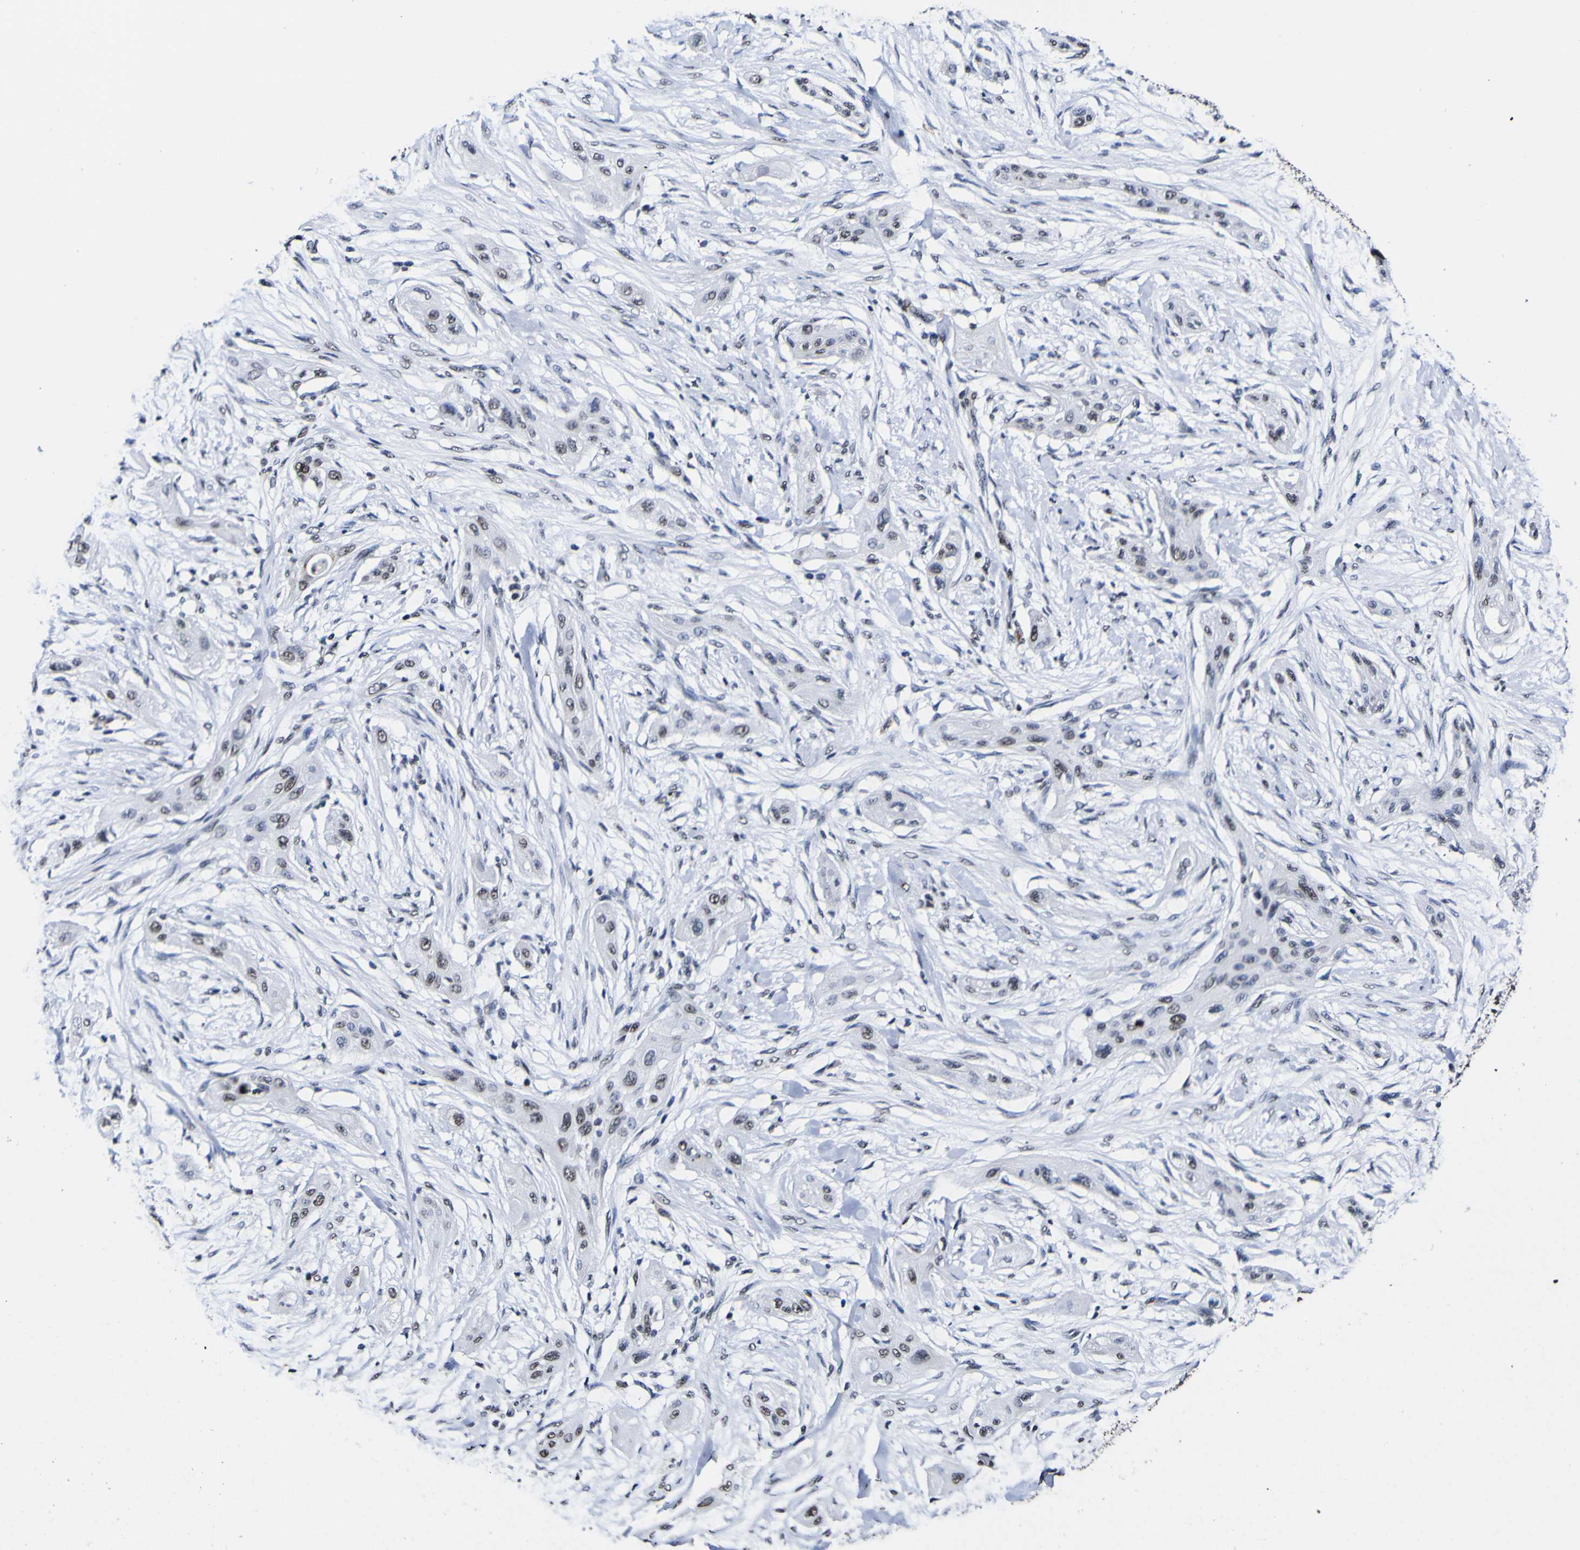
{"staining": {"intensity": "moderate", "quantity": "25%-75%", "location": "nuclear"}, "tissue": "lung cancer", "cell_type": "Tumor cells", "image_type": "cancer", "snomed": [{"axis": "morphology", "description": "Squamous cell carcinoma, NOS"}, {"axis": "topography", "description": "Lung"}], "caption": "Lung cancer (squamous cell carcinoma) stained for a protein (brown) shows moderate nuclear positive expression in about 25%-75% of tumor cells.", "gene": "PIAS1", "patient": {"sex": "female", "age": 47}}